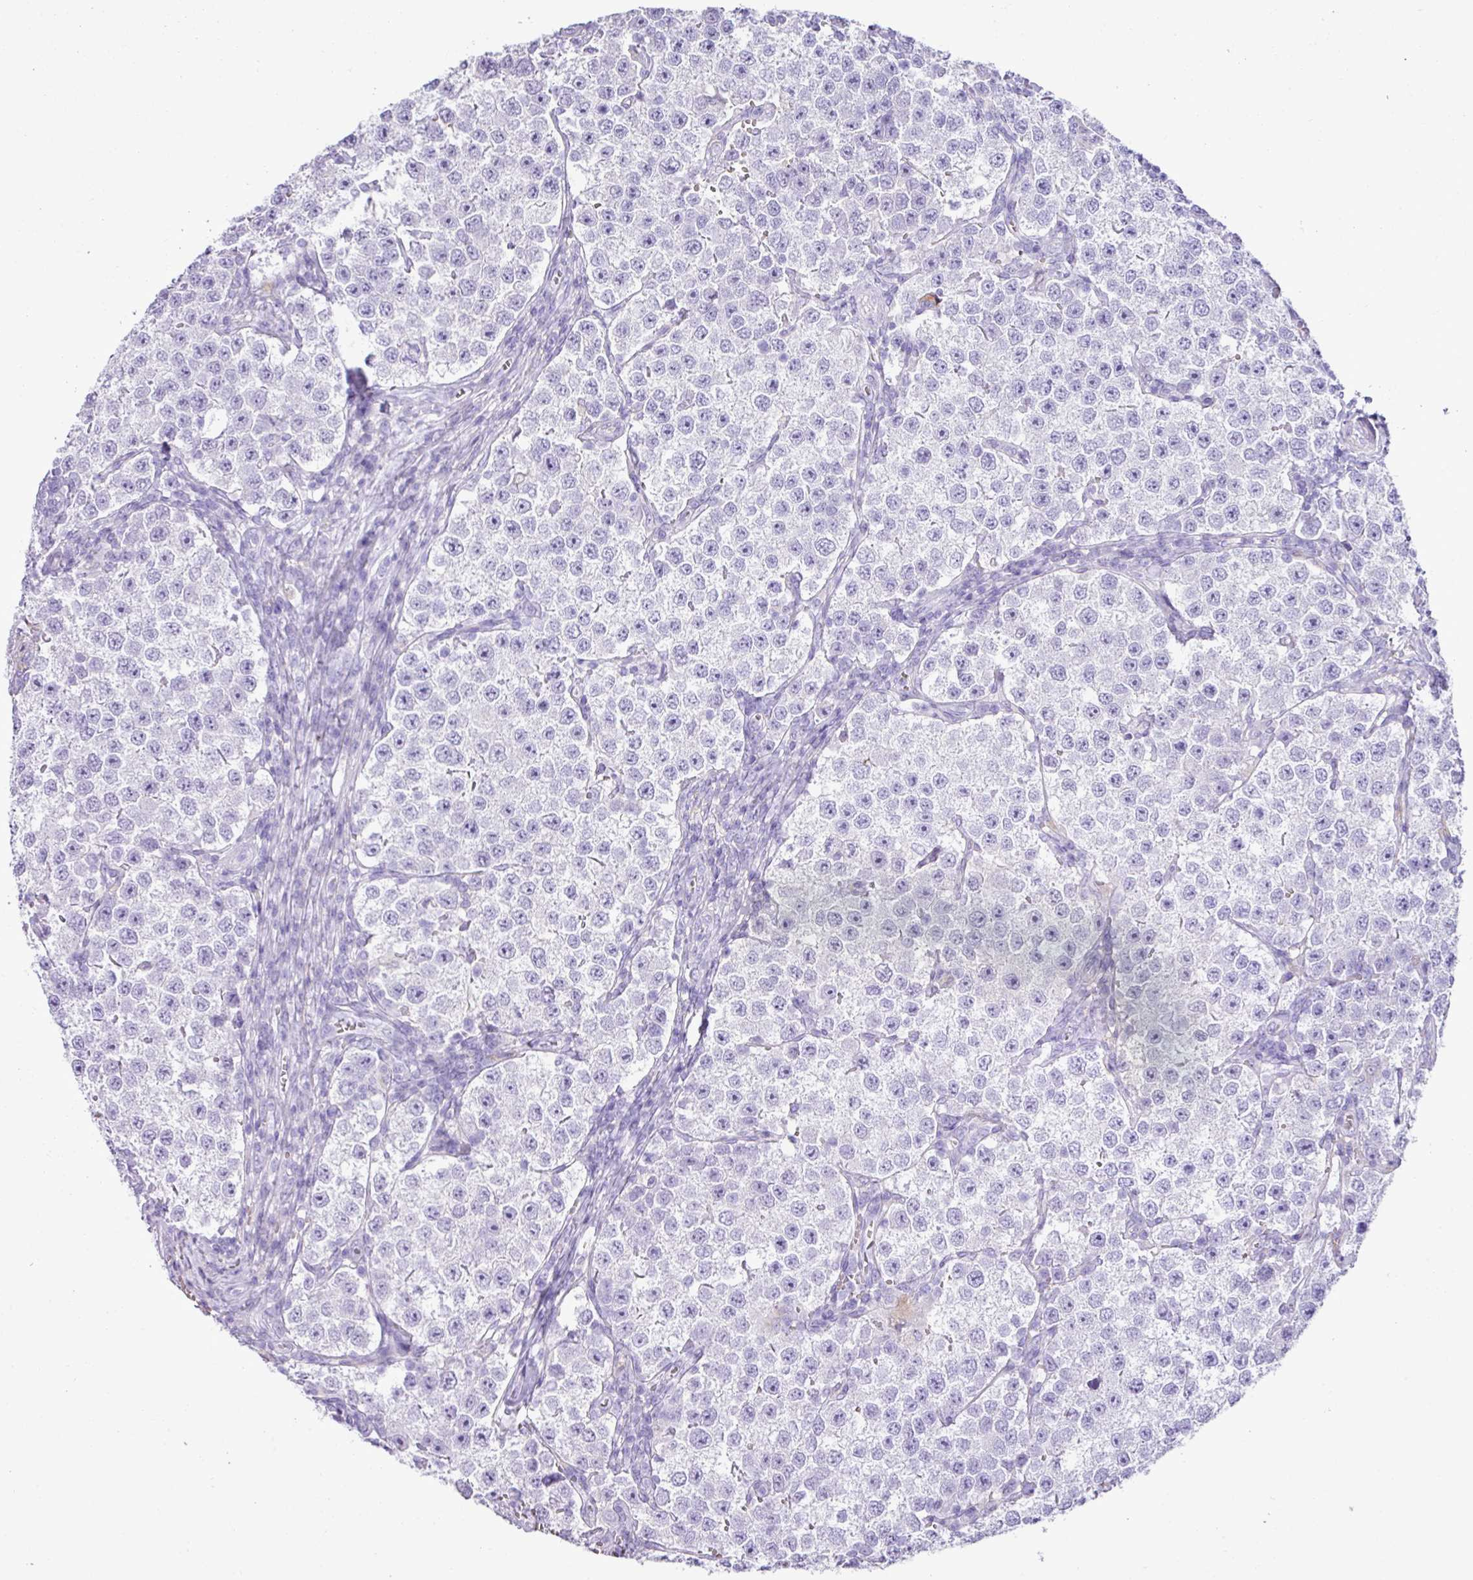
{"staining": {"intensity": "negative", "quantity": "none", "location": "none"}, "tissue": "testis cancer", "cell_type": "Tumor cells", "image_type": "cancer", "snomed": [{"axis": "morphology", "description": "Seminoma, NOS"}, {"axis": "topography", "description": "Testis"}], "caption": "Tumor cells are negative for protein expression in human seminoma (testis).", "gene": "ZSCAN5A", "patient": {"sex": "male", "age": 37}}